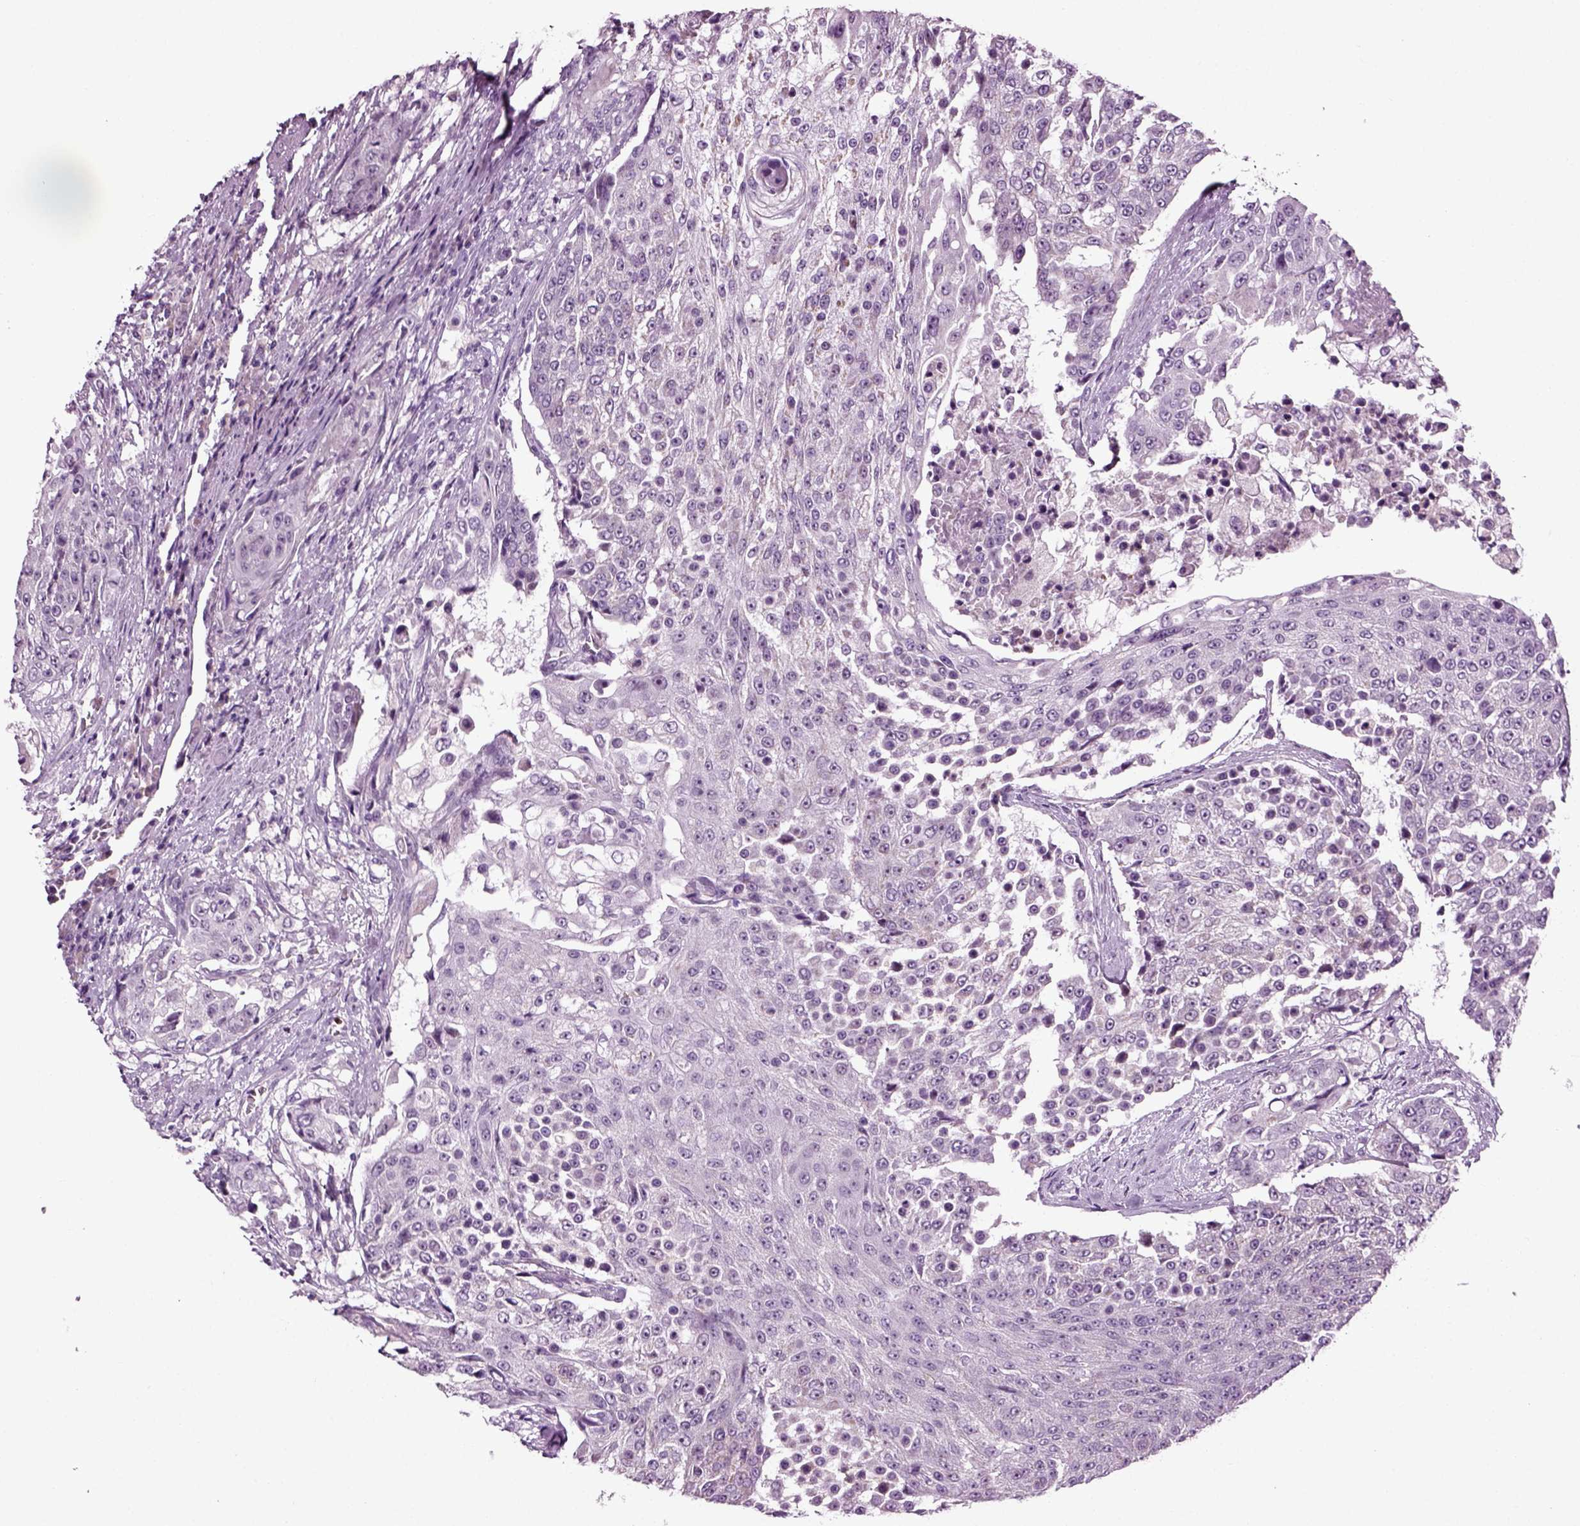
{"staining": {"intensity": "negative", "quantity": "none", "location": "none"}, "tissue": "urothelial cancer", "cell_type": "Tumor cells", "image_type": "cancer", "snomed": [{"axis": "morphology", "description": "Urothelial carcinoma, High grade"}, {"axis": "topography", "description": "Urinary bladder"}], "caption": "Tumor cells show no significant protein expression in high-grade urothelial carcinoma.", "gene": "SPATA17", "patient": {"sex": "female", "age": 63}}